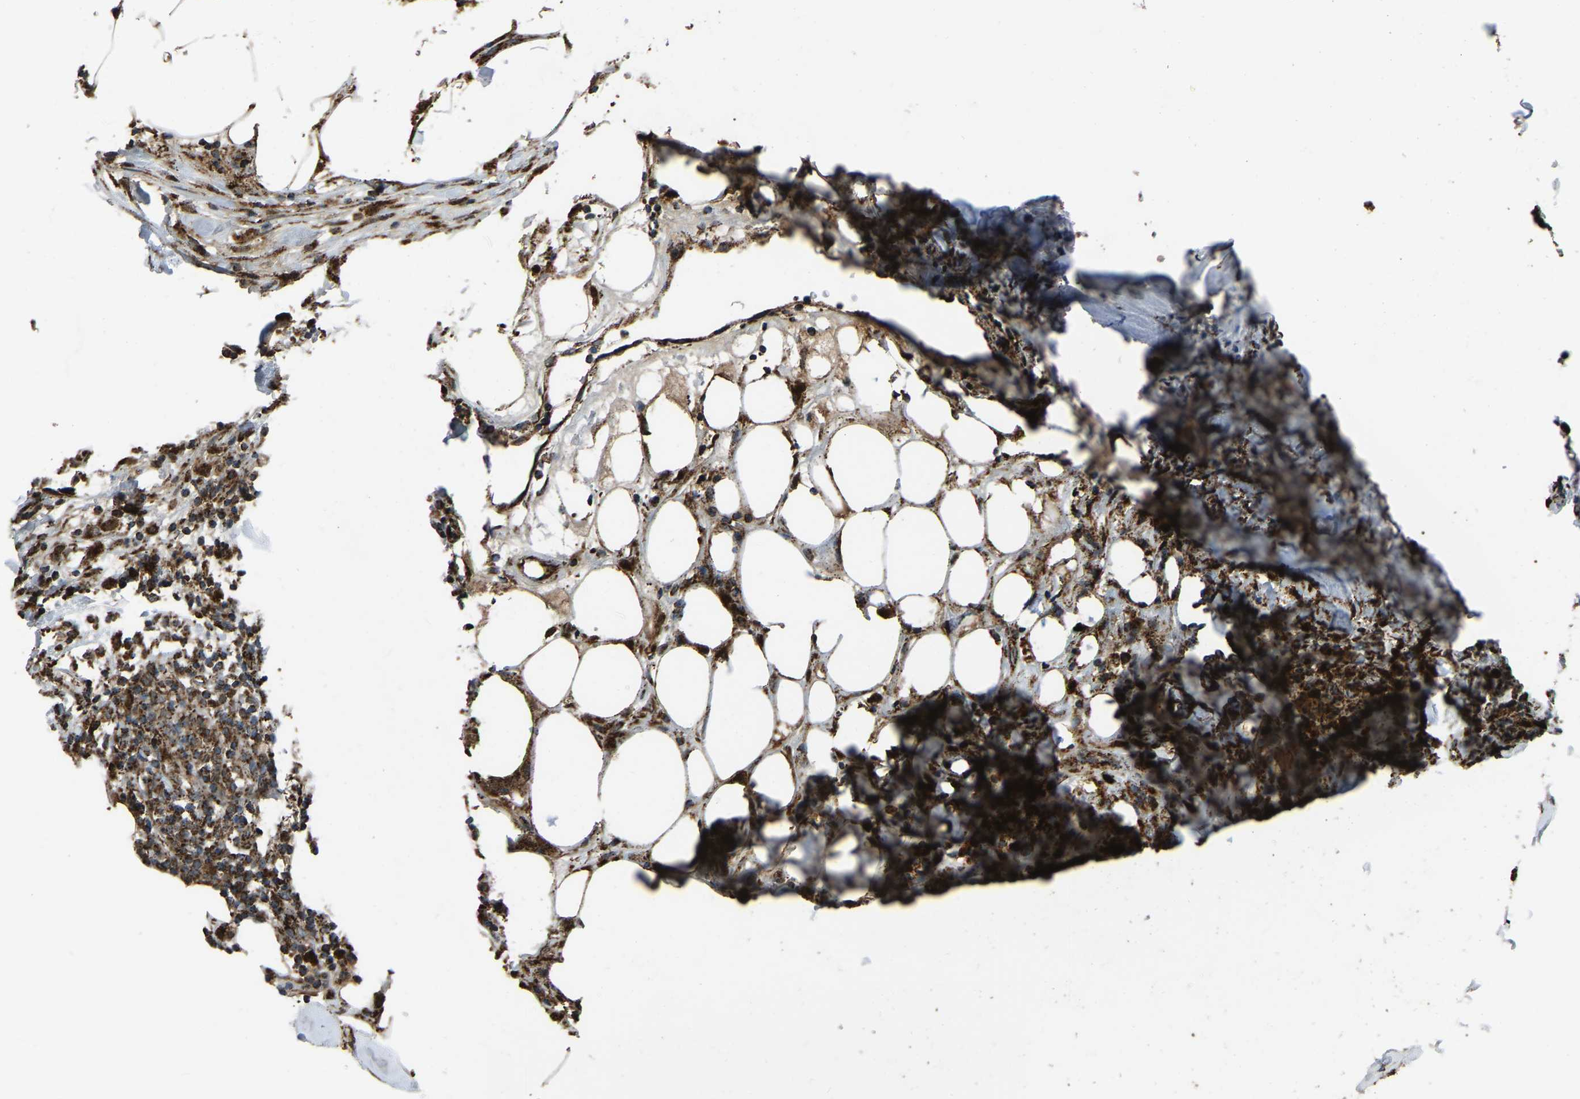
{"staining": {"intensity": "strong", "quantity": ">75%", "location": "cytoplasmic/membranous"}, "tissue": "breast cancer", "cell_type": "Tumor cells", "image_type": "cancer", "snomed": [{"axis": "morphology", "description": "Duct carcinoma"}, {"axis": "topography", "description": "Breast"}], "caption": "Immunohistochemistry (IHC) of human invasive ductal carcinoma (breast) reveals high levels of strong cytoplasmic/membranous staining in about >75% of tumor cells.", "gene": "AKR1A1", "patient": {"sex": "female", "age": 37}}